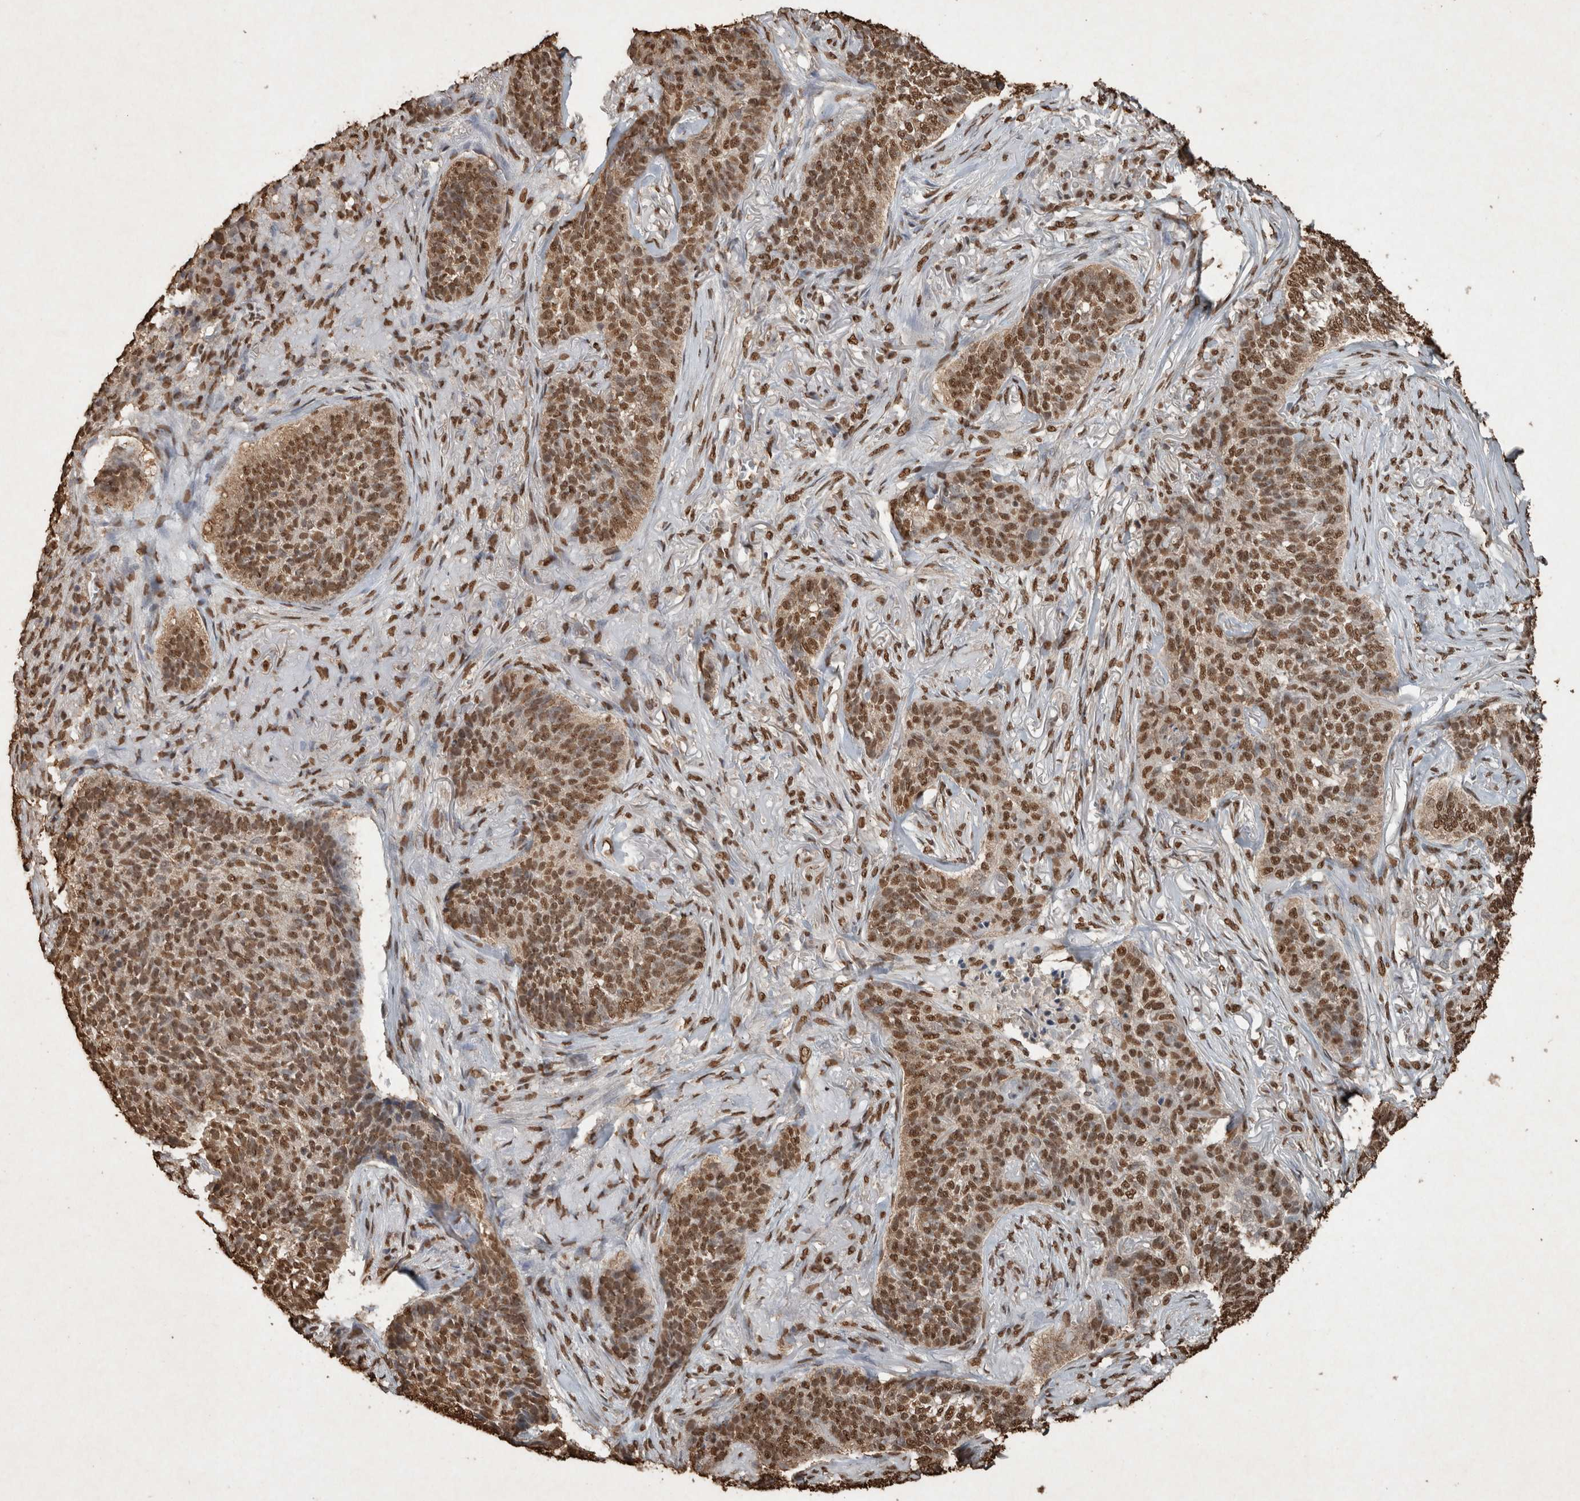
{"staining": {"intensity": "strong", "quantity": ">75%", "location": "nuclear"}, "tissue": "skin cancer", "cell_type": "Tumor cells", "image_type": "cancer", "snomed": [{"axis": "morphology", "description": "Basal cell carcinoma"}, {"axis": "topography", "description": "Skin"}], "caption": "Protein staining of basal cell carcinoma (skin) tissue reveals strong nuclear expression in approximately >75% of tumor cells. (Brightfield microscopy of DAB IHC at high magnification).", "gene": "FSTL3", "patient": {"sex": "male", "age": 85}}